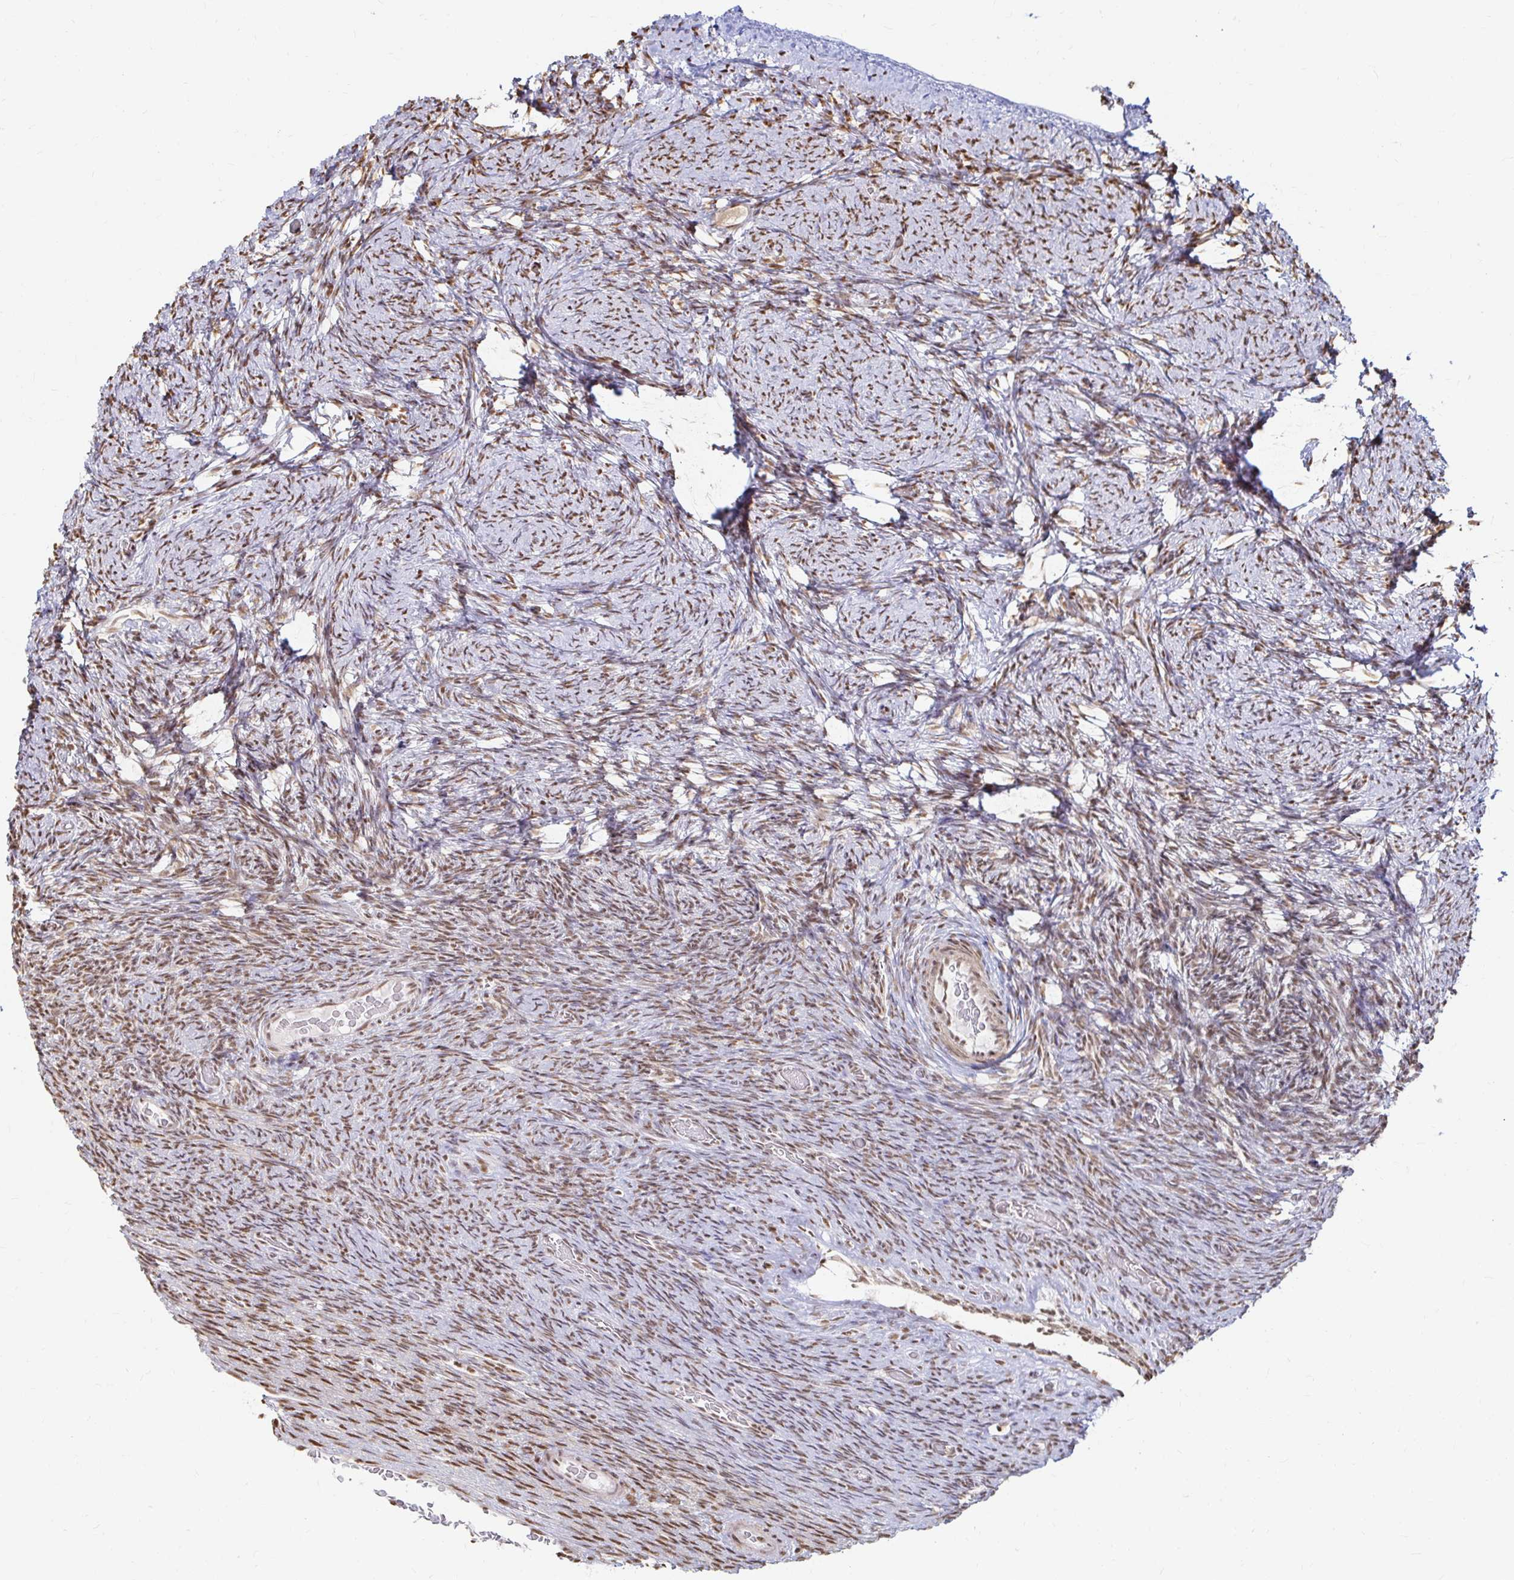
{"staining": {"intensity": "moderate", "quantity": ">75%", "location": "nuclear"}, "tissue": "ovary", "cell_type": "Ovarian stroma cells", "image_type": "normal", "snomed": [{"axis": "morphology", "description": "Normal tissue, NOS"}, {"axis": "topography", "description": "Ovary"}], "caption": "Ovary stained with a protein marker exhibits moderate staining in ovarian stroma cells.", "gene": "HNRNPU", "patient": {"sex": "female", "age": 34}}